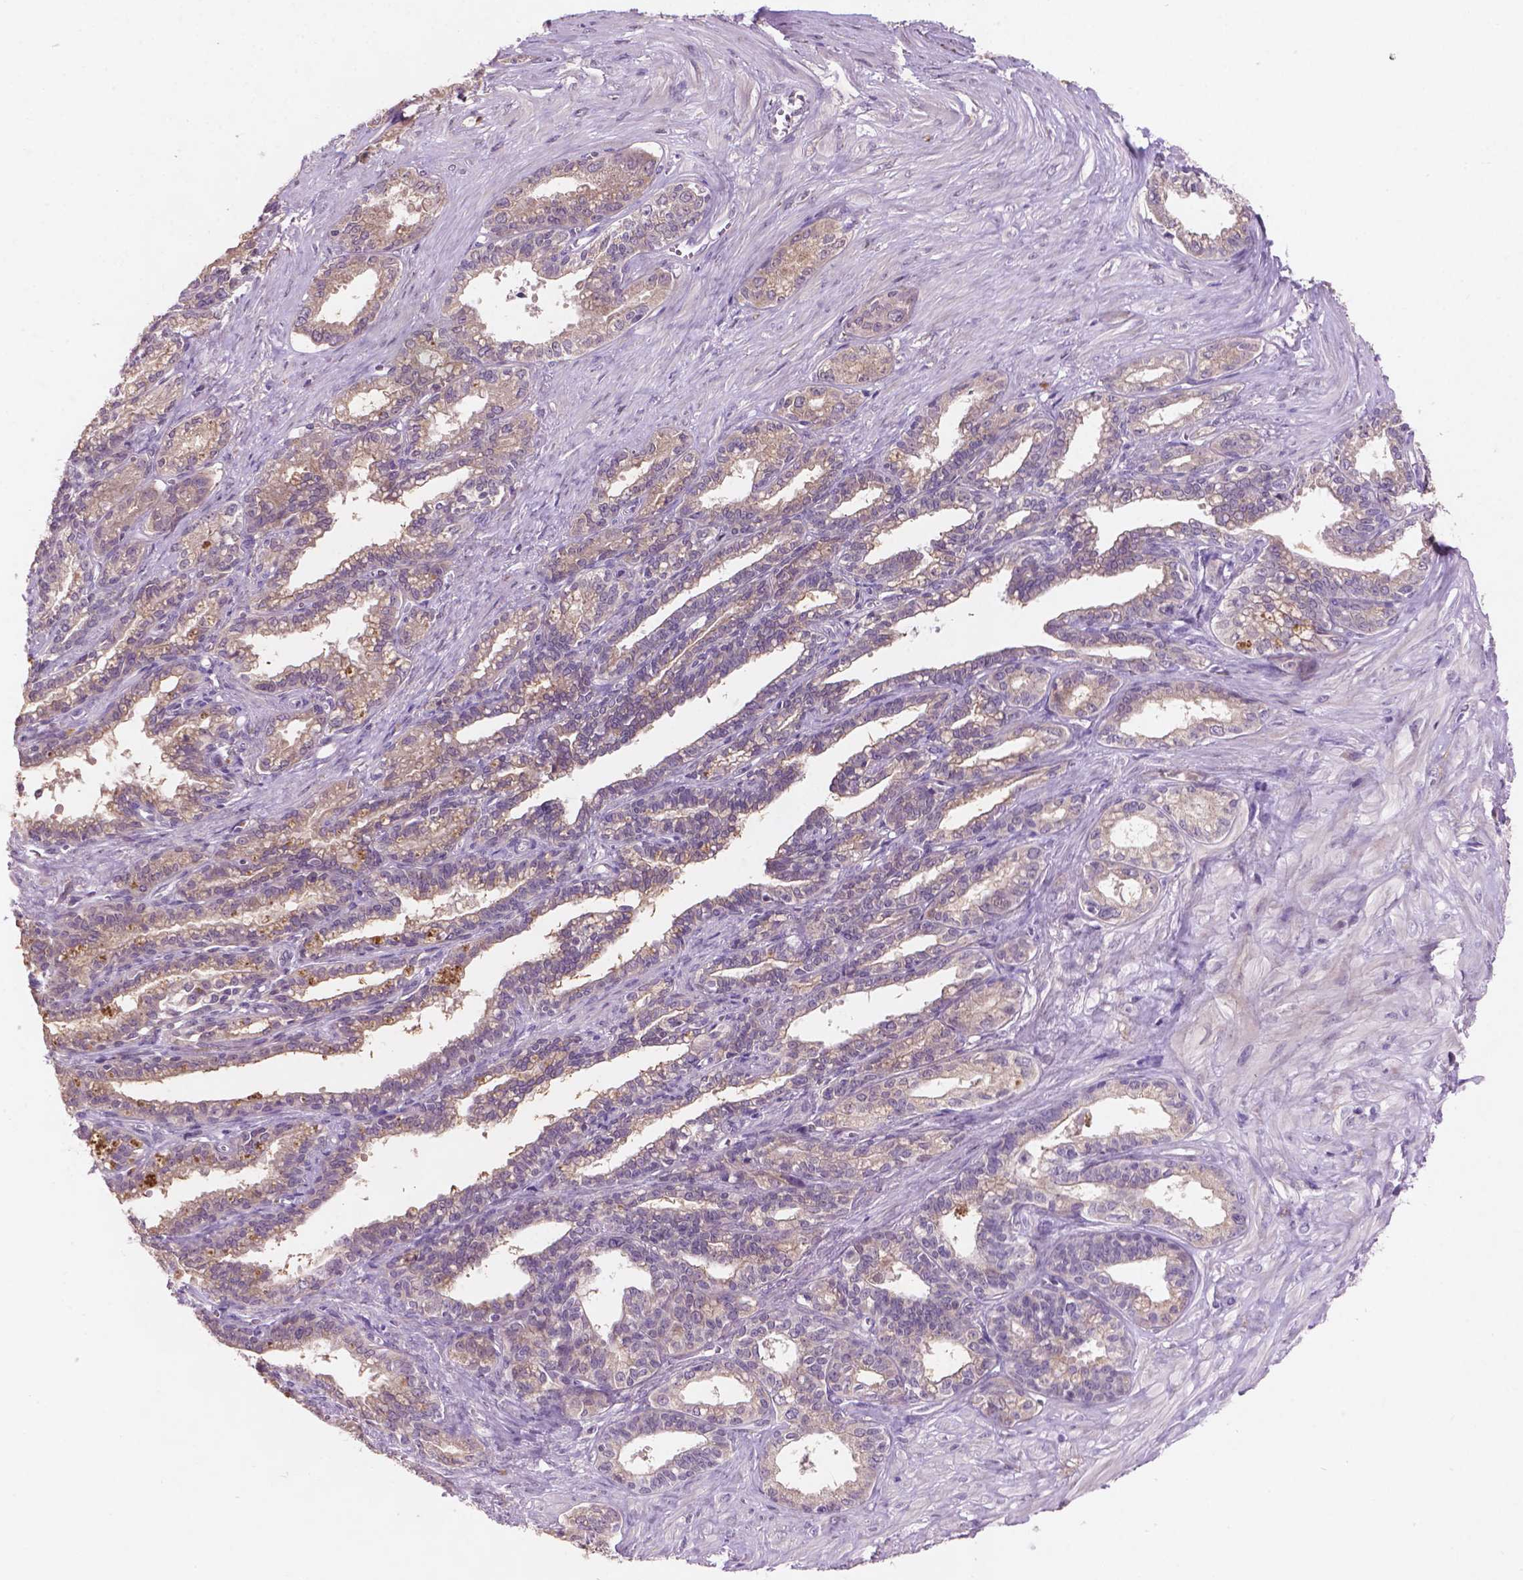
{"staining": {"intensity": "weak", "quantity": "<25%", "location": "cytoplasmic/membranous"}, "tissue": "seminal vesicle", "cell_type": "Glandular cells", "image_type": "normal", "snomed": [{"axis": "morphology", "description": "Normal tissue, NOS"}, {"axis": "morphology", "description": "Urothelial carcinoma, NOS"}, {"axis": "topography", "description": "Urinary bladder"}, {"axis": "topography", "description": "Seminal veicle"}], "caption": "Image shows no significant protein positivity in glandular cells of unremarkable seminal vesicle.", "gene": "GXYLT2", "patient": {"sex": "male", "age": 76}}